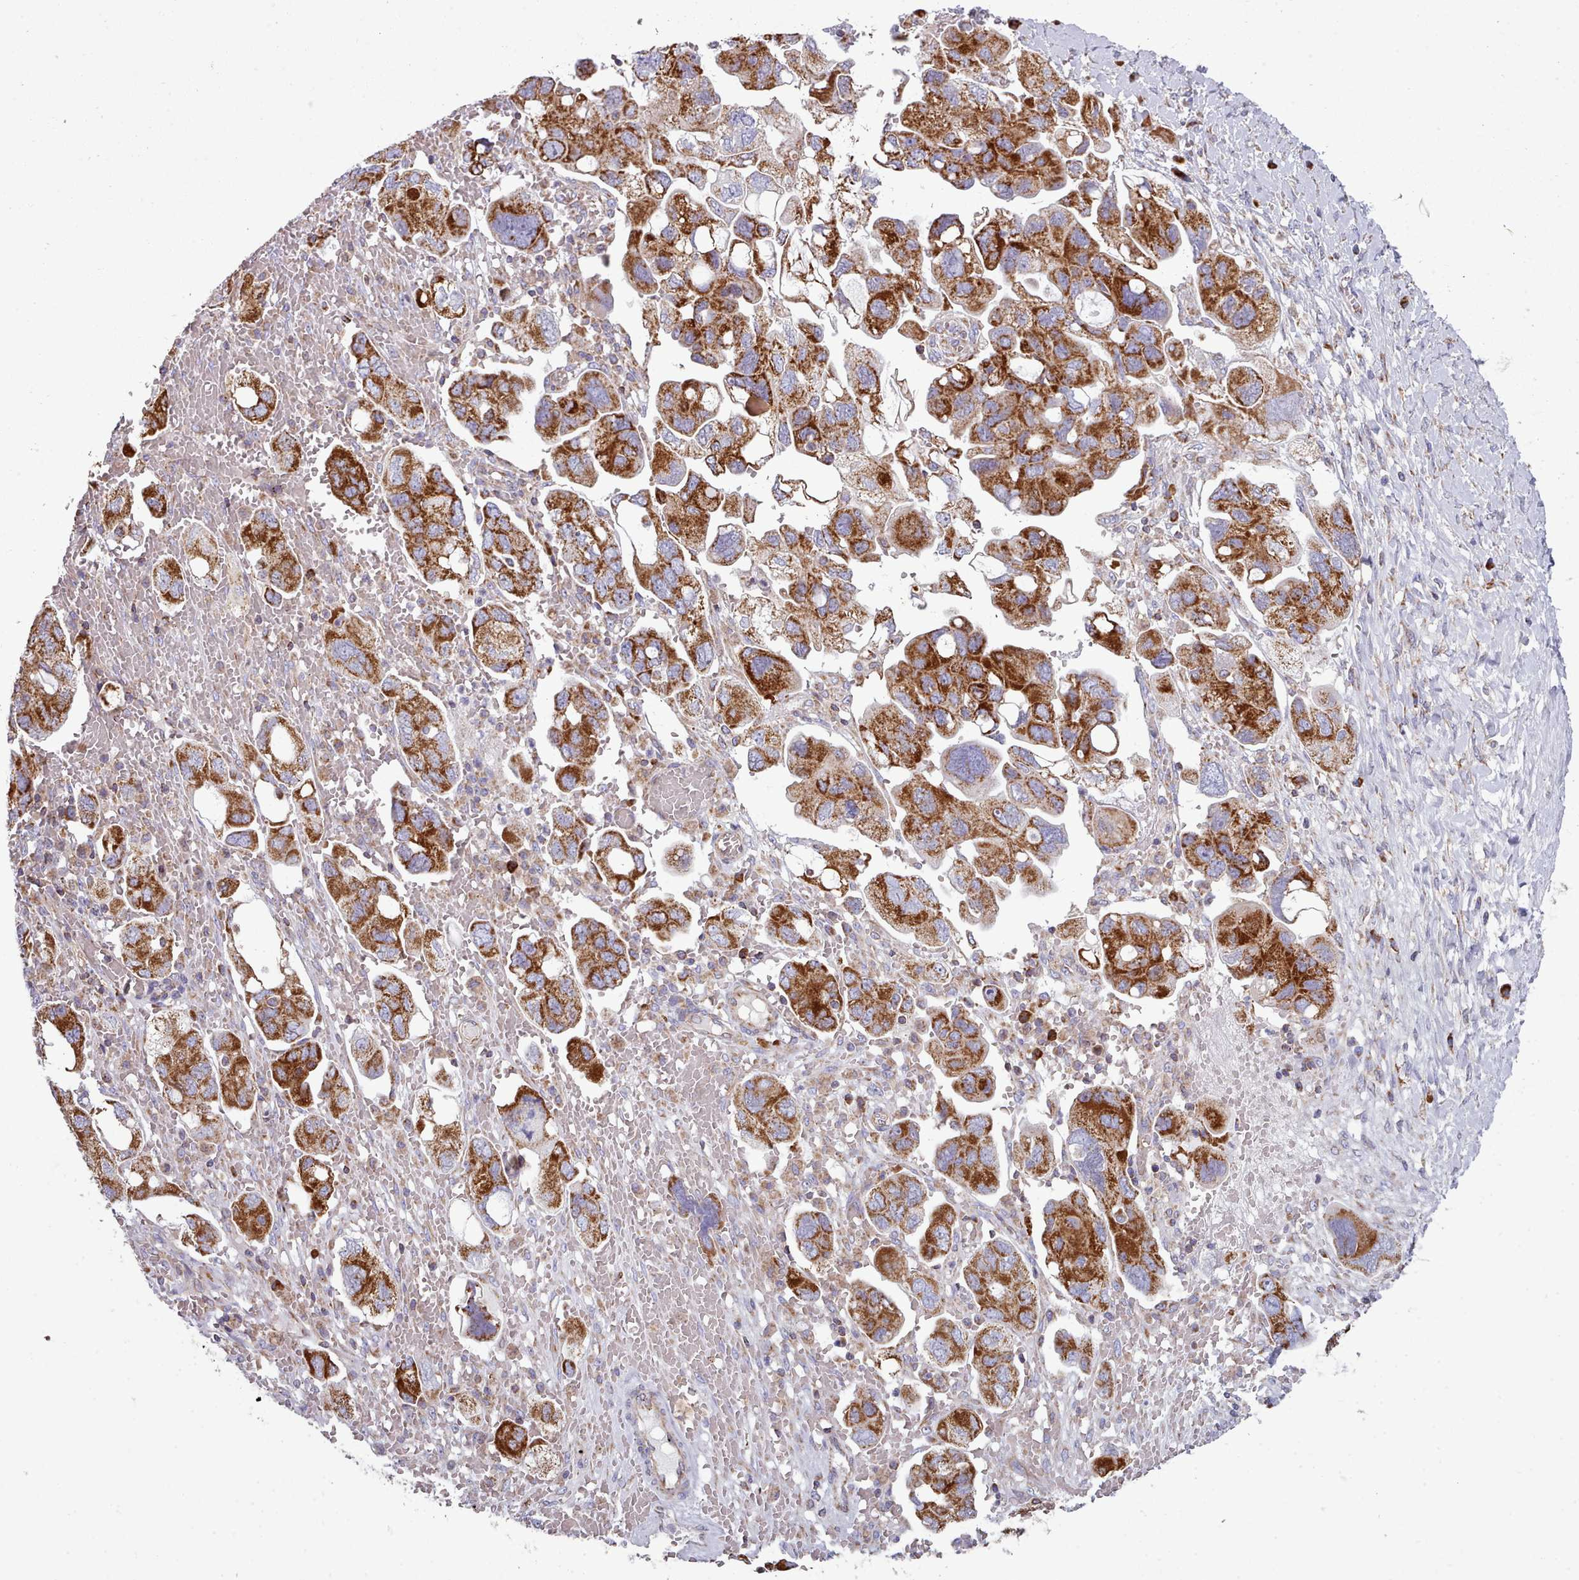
{"staining": {"intensity": "strong", "quantity": ">75%", "location": "cytoplasmic/membranous"}, "tissue": "ovarian cancer", "cell_type": "Tumor cells", "image_type": "cancer", "snomed": [{"axis": "morphology", "description": "Carcinoma, NOS"}, {"axis": "morphology", "description": "Cystadenocarcinoma, serous, NOS"}, {"axis": "topography", "description": "Ovary"}], "caption": "IHC of serous cystadenocarcinoma (ovarian) exhibits high levels of strong cytoplasmic/membranous positivity in about >75% of tumor cells.", "gene": "SRP54", "patient": {"sex": "female", "age": 69}}